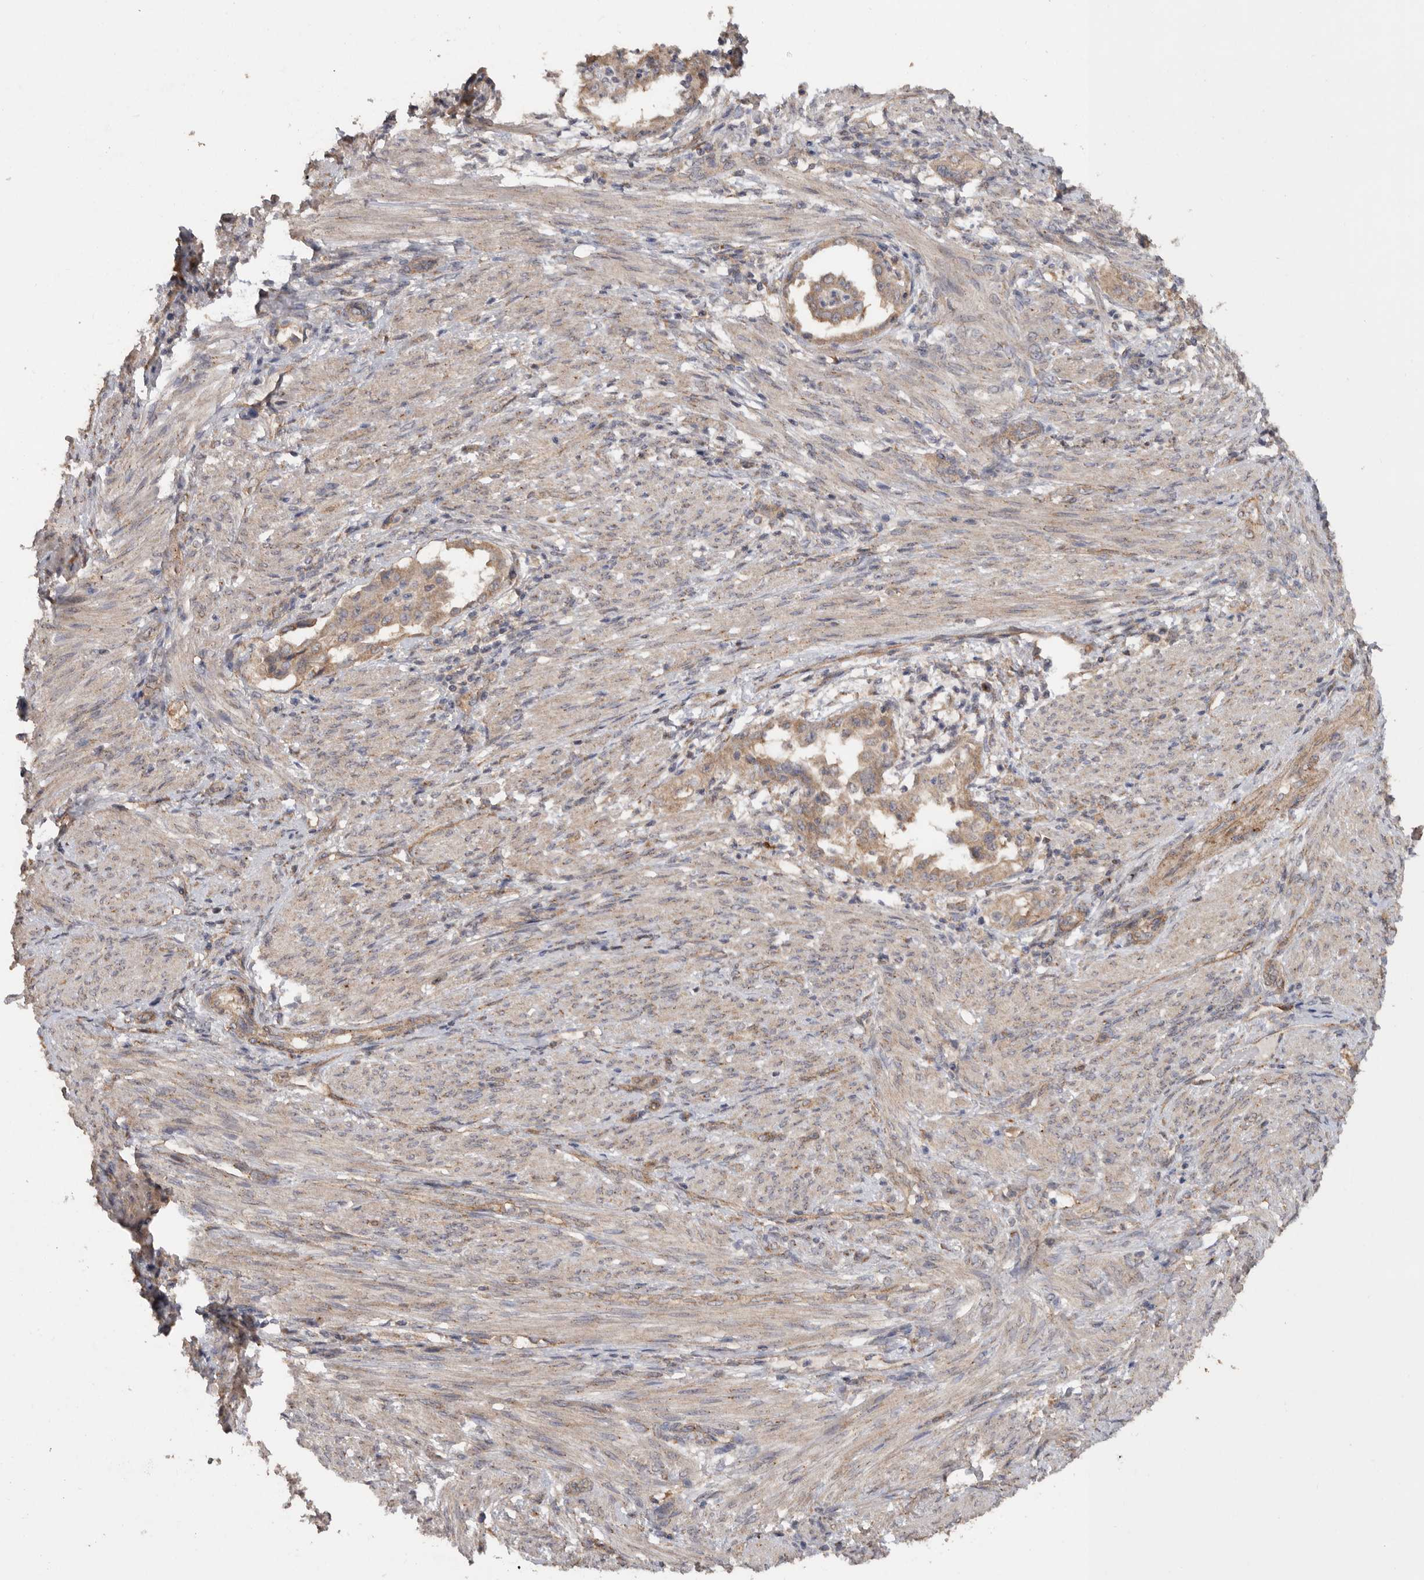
{"staining": {"intensity": "moderate", "quantity": ">75%", "location": "cytoplasmic/membranous"}, "tissue": "endometrial cancer", "cell_type": "Tumor cells", "image_type": "cancer", "snomed": [{"axis": "morphology", "description": "Adenocarcinoma, NOS"}, {"axis": "topography", "description": "Endometrium"}], "caption": "DAB (3,3'-diaminobenzidine) immunohistochemical staining of endometrial cancer shows moderate cytoplasmic/membranous protein expression in approximately >75% of tumor cells.", "gene": "PODXL2", "patient": {"sex": "female", "age": 85}}